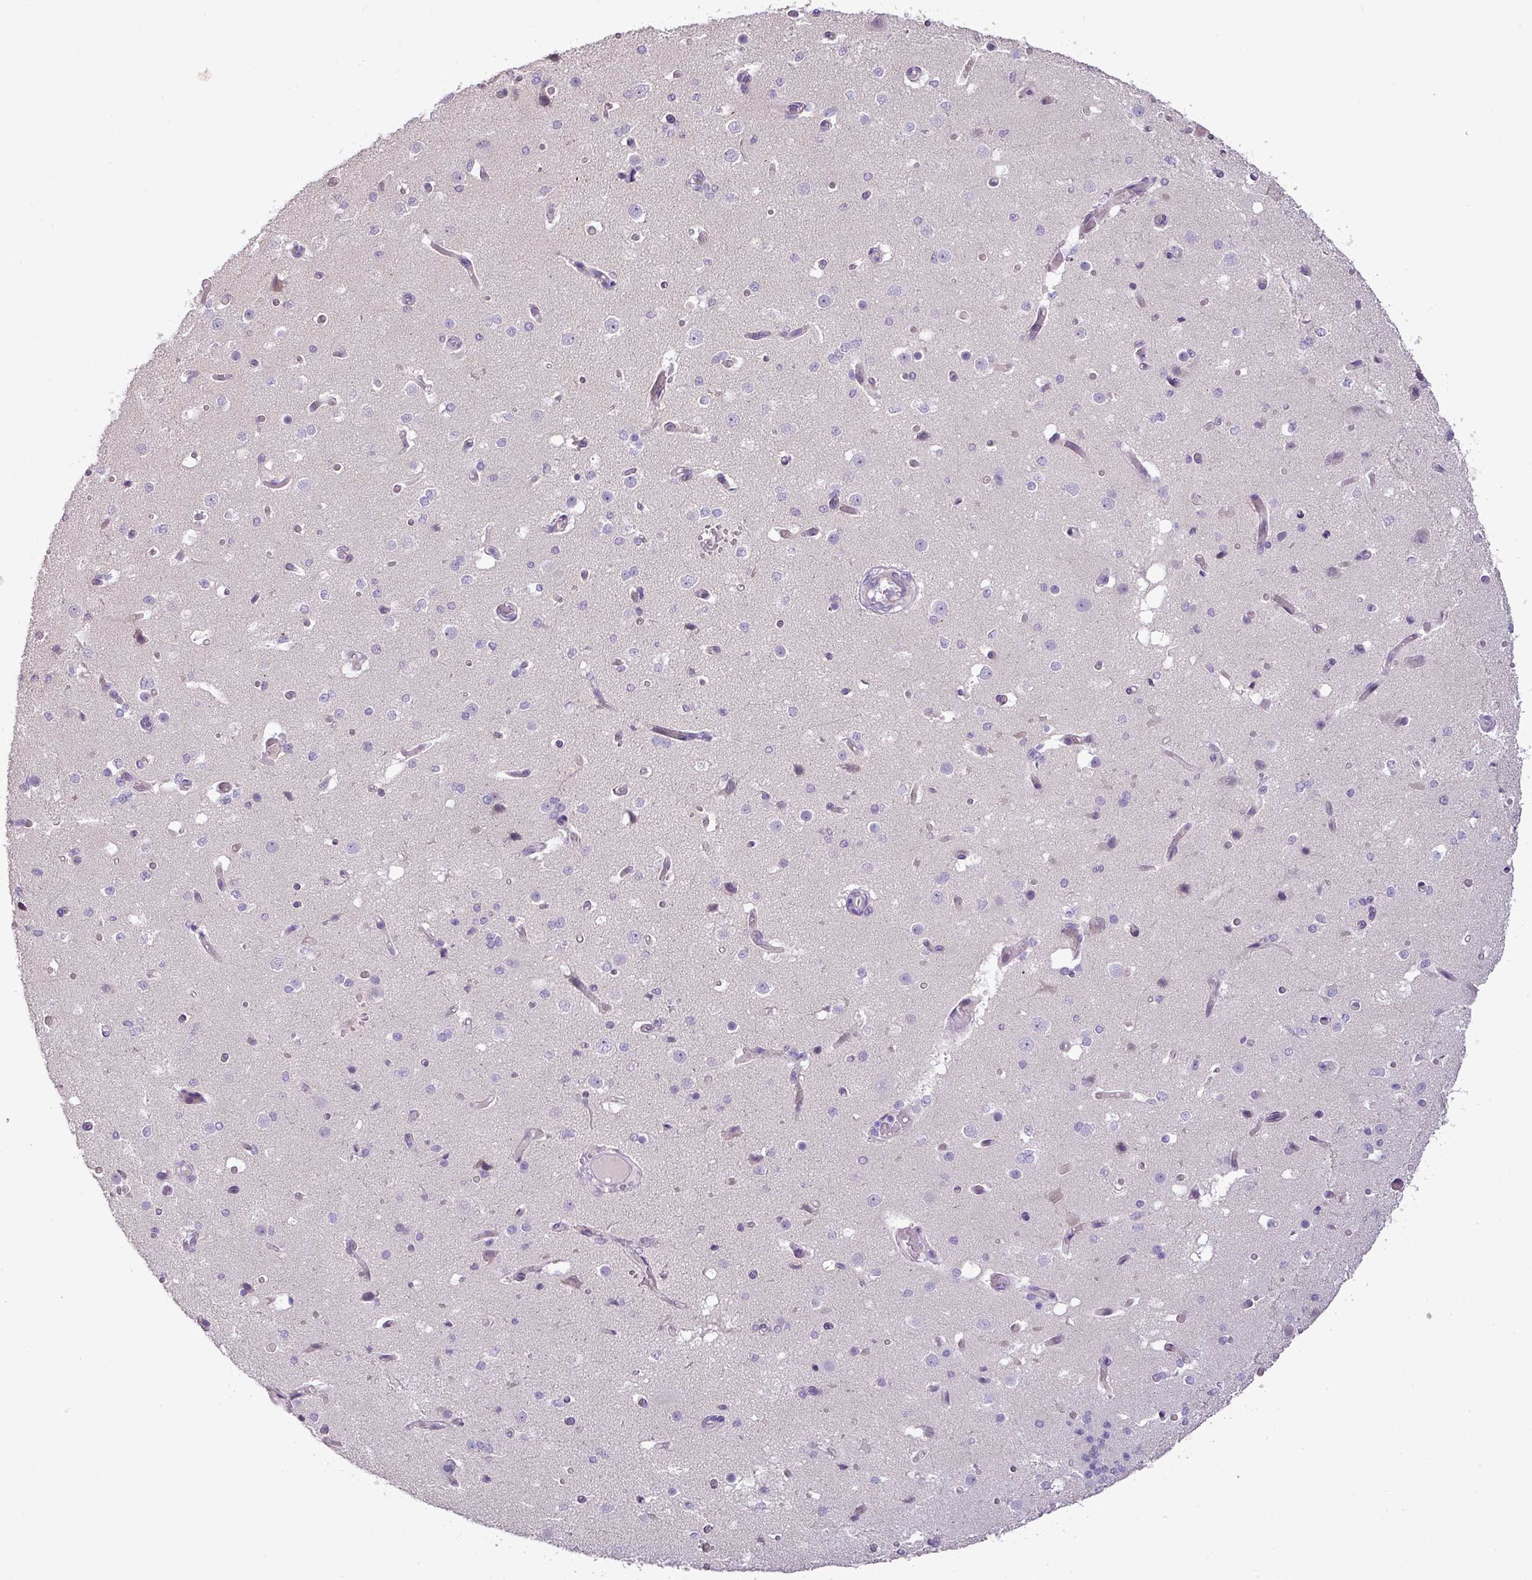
{"staining": {"intensity": "negative", "quantity": "none", "location": "none"}, "tissue": "cerebral cortex", "cell_type": "Endothelial cells", "image_type": "normal", "snomed": [{"axis": "morphology", "description": "Normal tissue, NOS"}, {"axis": "morphology", "description": "Inflammation, NOS"}, {"axis": "topography", "description": "Cerebral cortex"}], "caption": "A high-resolution micrograph shows IHC staining of normal cerebral cortex, which exhibits no significant staining in endothelial cells. The staining is performed using DAB (3,3'-diaminobenzidine) brown chromogen with nuclei counter-stained in using hematoxylin.", "gene": "BRINP2", "patient": {"sex": "male", "age": 6}}